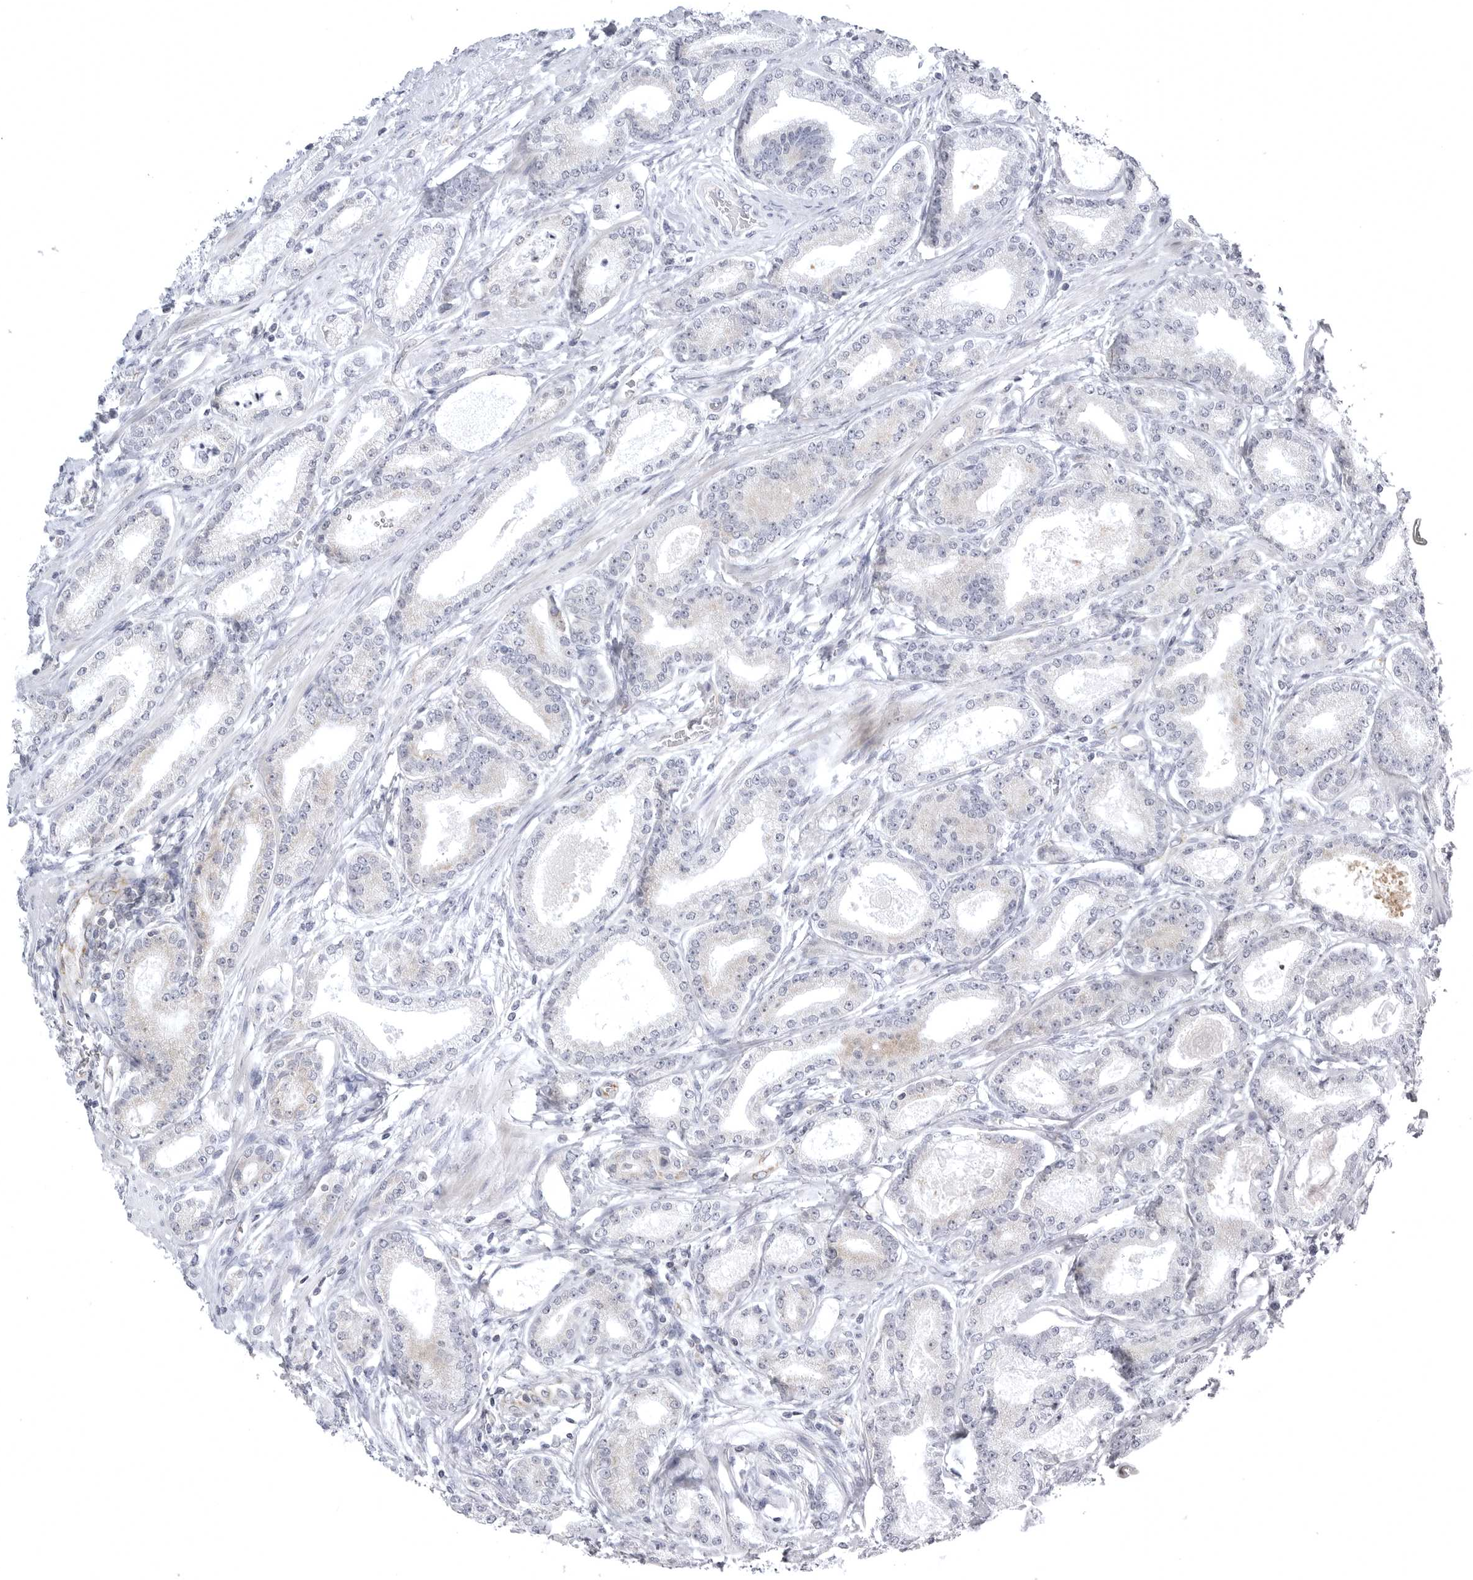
{"staining": {"intensity": "negative", "quantity": "none", "location": "none"}, "tissue": "prostate cancer", "cell_type": "Tumor cells", "image_type": "cancer", "snomed": [{"axis": "morphology", "description": "Adenocarcinoma, Low grade"}, {"axis": "topography", "description": "Prostate"}], "caption": "This is an immunohistochemistry (IHC) image of prostate low-grade adenocarcinoma. There is no expression in tumor cells.", "gene": "TUFM", "patient": {"sex": "male", "age": 60}}